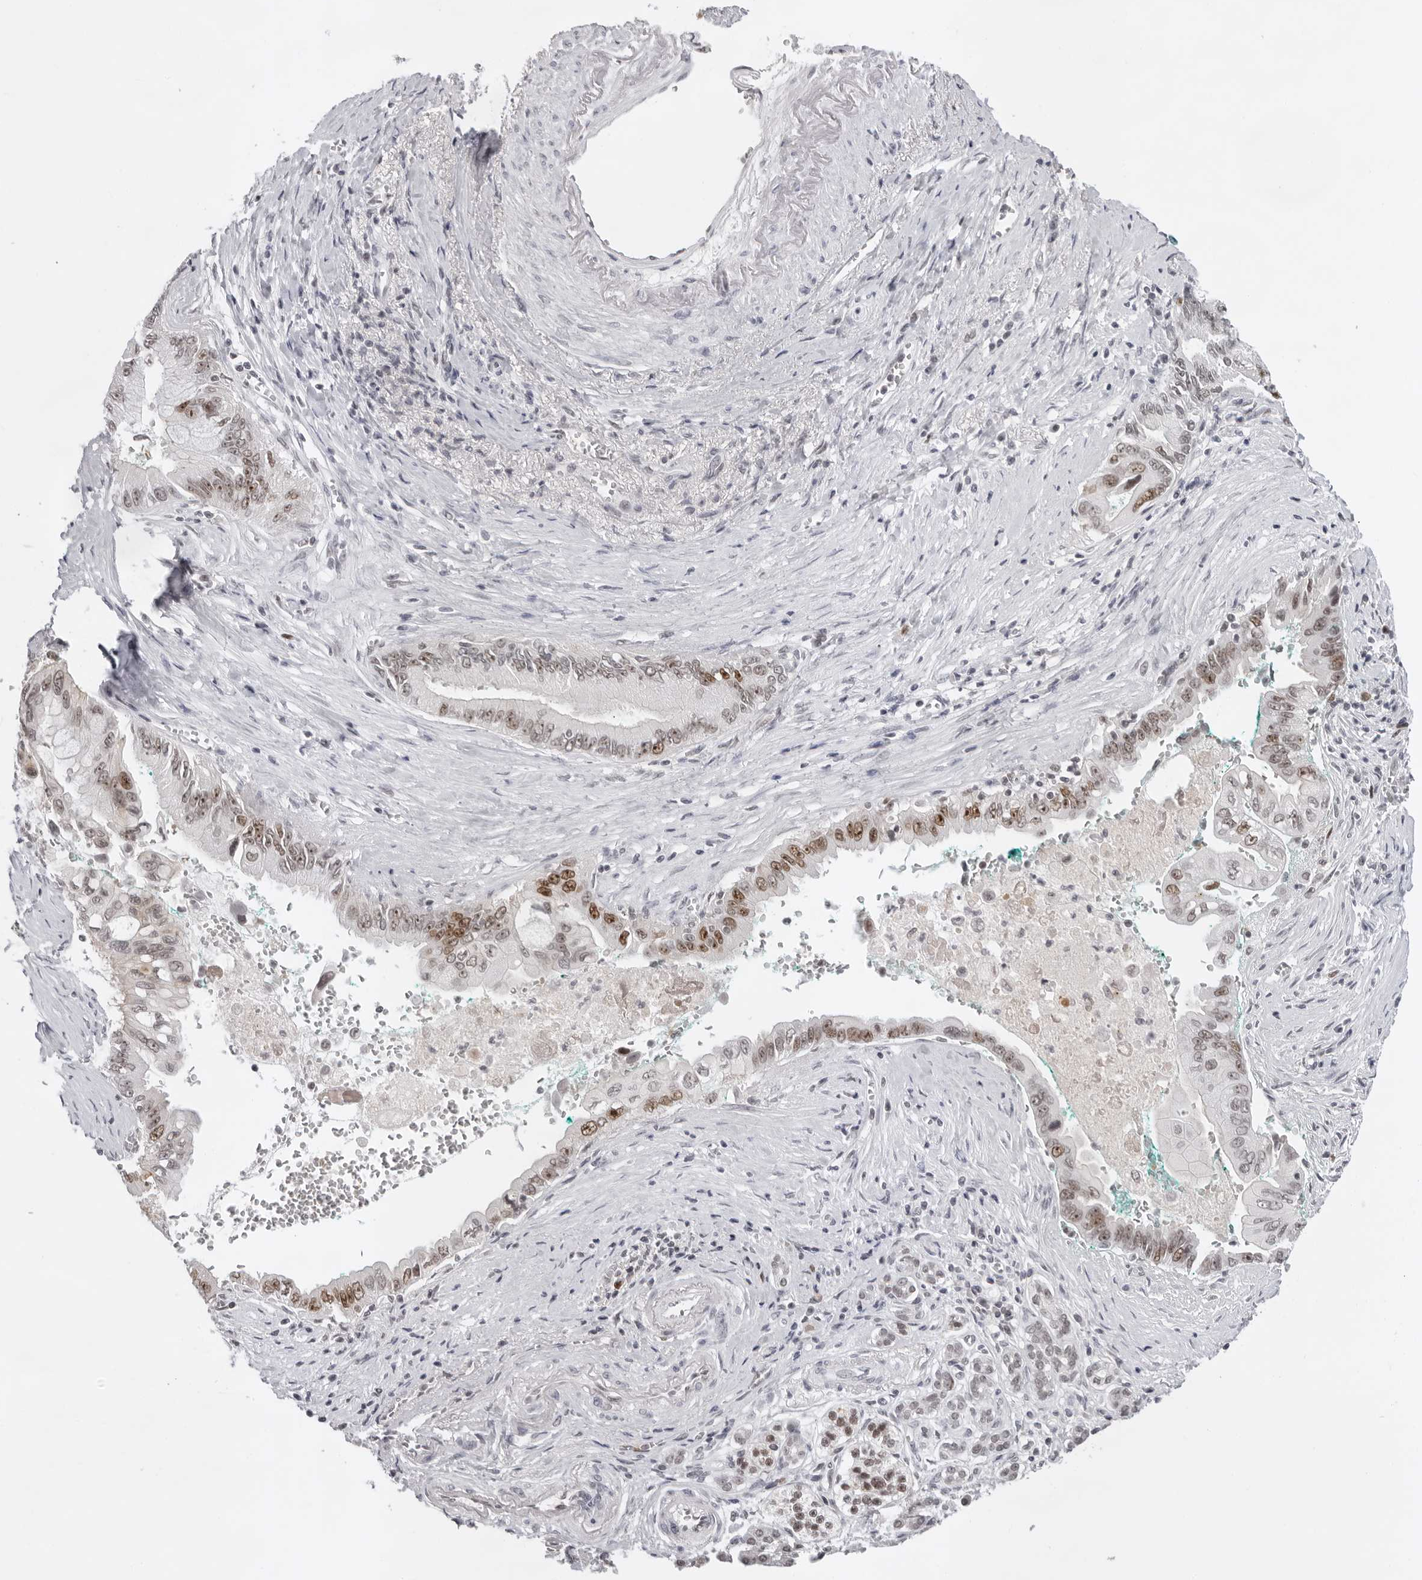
{"staining": {"intensity": "moderate", "quantity": "25%-75%", "location": "nuclear"}, "tissue": "pancreatic cancer", "cell_type": "Tumor cells", "image_type": "cancer", "snomed": [{"axis": "morphology", "description": "Adenocarcinoma, NOS"}, {"axis": "topography", "description": "Pancreas"}], "caption": "Brown immunohistochemical staining in human pancreatic cancer shows moderate nuclear staining in approximately 25%-75% of tumor cells.", "gene": "USP1", "patient": {"sex": "male", "age": 78}}